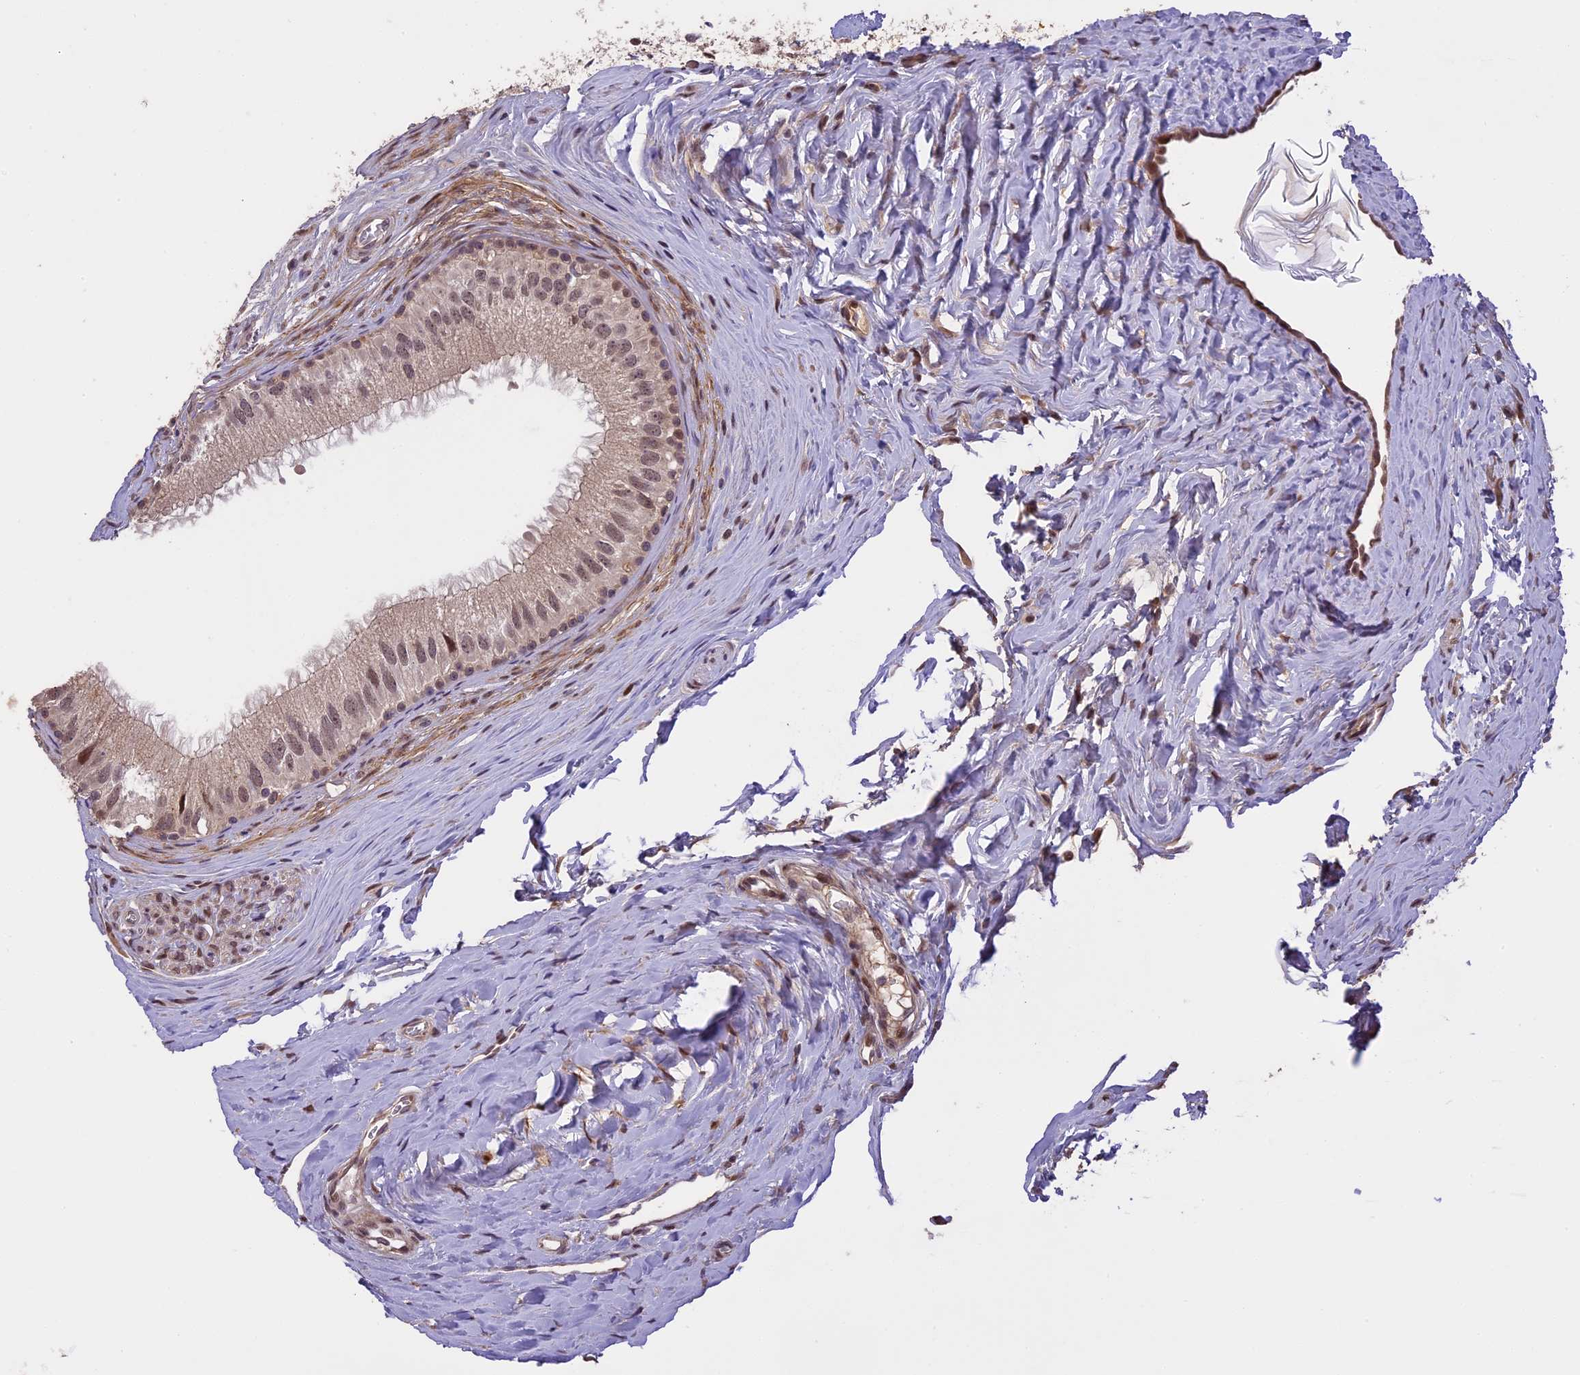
{"staining": {"intensity": "weak", "quantity": "<25%", "location": "nuclear"}, "tissue": "epididymis", "cell_type": "Glandular cells", "image_type": "normal", "snomed": [{"axis": "morphology", "description": "Normal tissue, NOS"}, {"axis": "topography", "description": "Epididymis"}], "caption": "An immunohistochemistry (IHC) photomicrograph of unremarkable epididymis is shown. There is no staining in glandular cells of epididymis.", "gene": "PRELID2", "patient": {"sex": "male", "age": 33}}